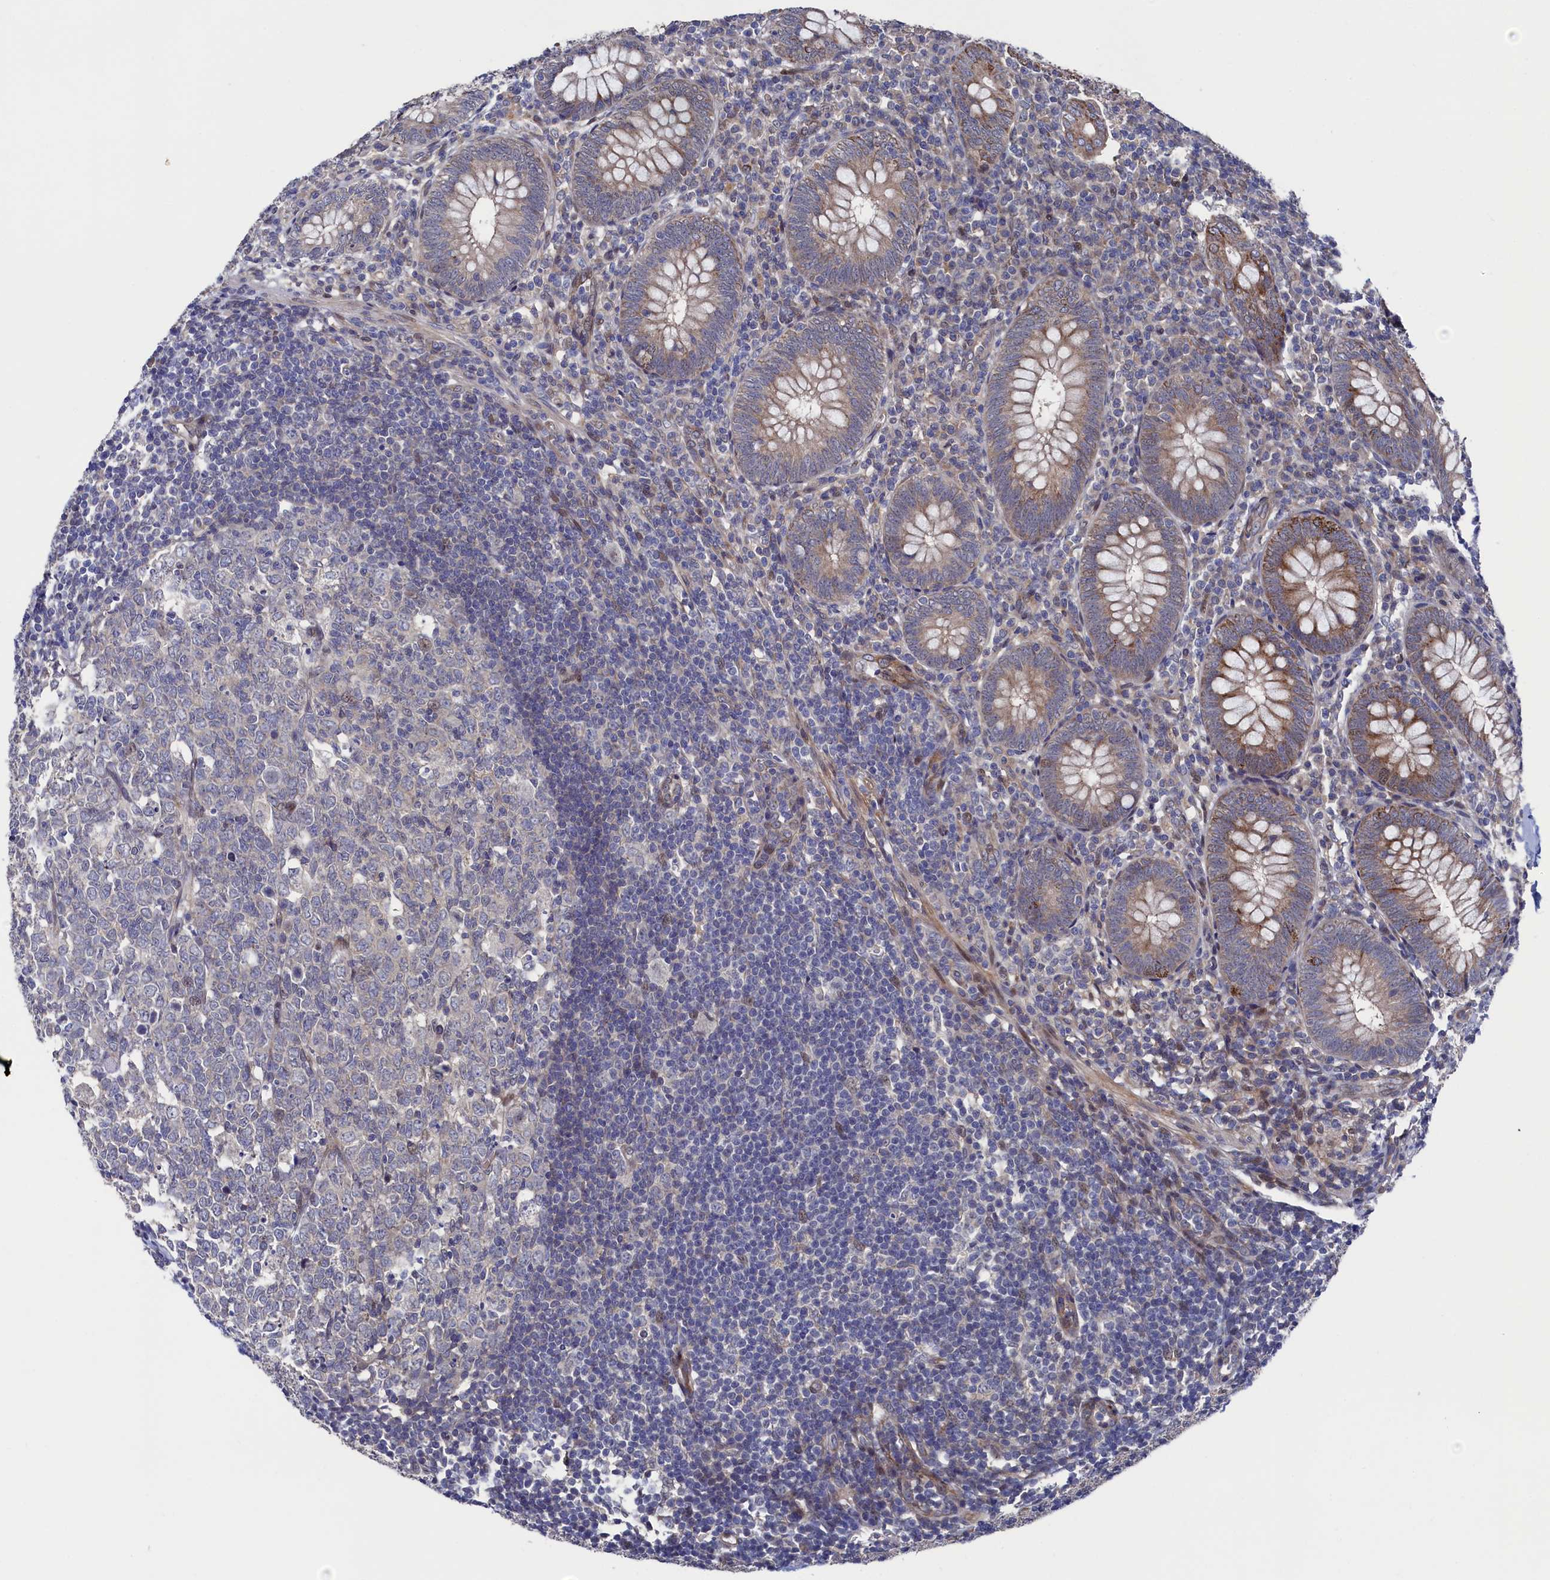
{"staining": {"intensity": "strong", "quantity": ">75%", "location": "cytoplasmic/membranous"}, "tissue": "appendix", "cell_type": "Glandular cells", "image_type": "normal", "snomed": [{"axis": "morphology", "description": "Normal tissue, NOS"}, {"axis": "topography", "description": "Appendix"}], "caption": "A high-resolution photomicrograph shows IHC staining of unremarkable appendix, which demonstrates strong cytoplasmic/membranous positivity in about >75% of glandular cells.", "gene": "ZNF891", "patient": {"sex": "male", "age": 14}}